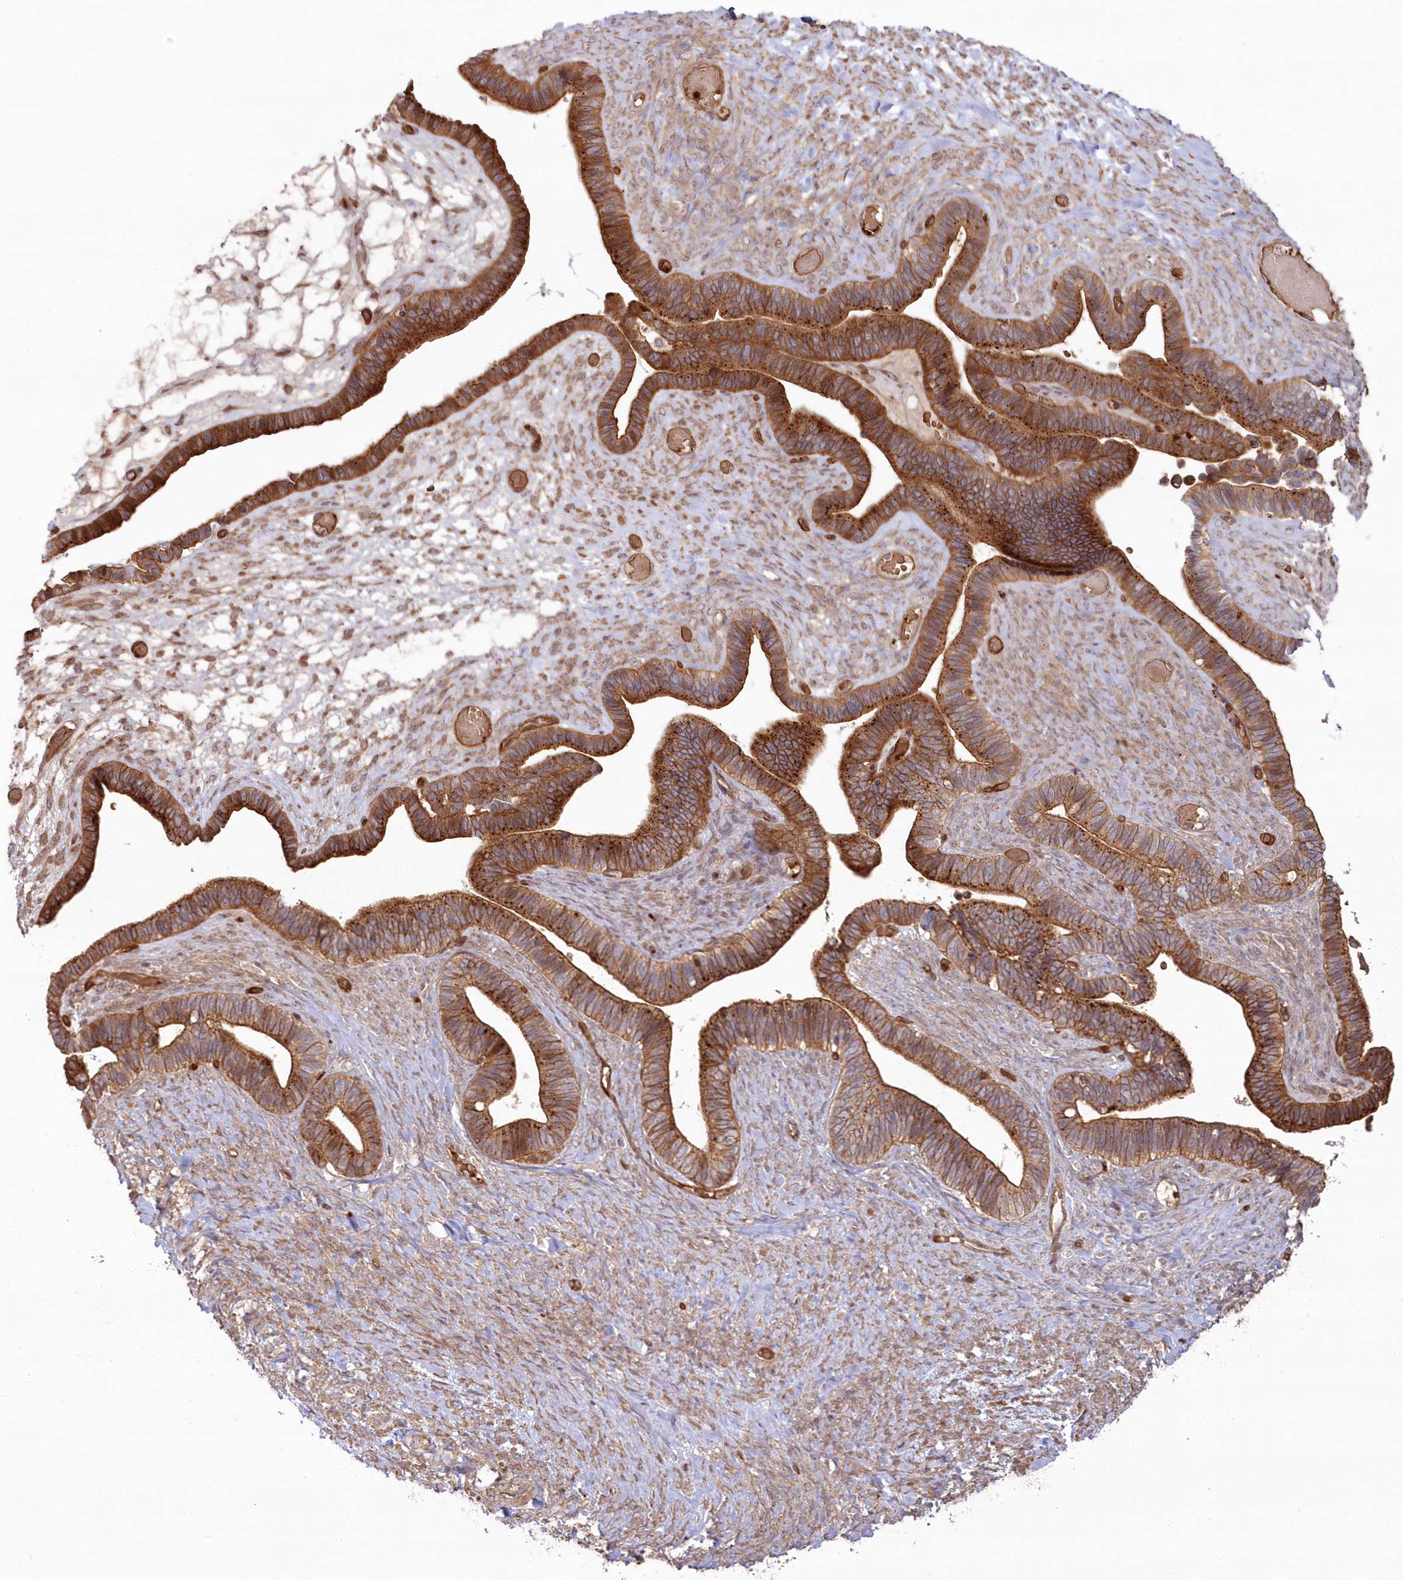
{"staining": {"intensity": "strong", "quantity": ">75%", "location": "cytoplasmic/membranous"}, "tissue": "ovarian cancer", "cell_type": "Tumor cells", "image_type": "cancer", "snomed": [{"axis": "morphology", "description": "Cystadenocarcinoma, serous, NOS"}, {"axis": "topography", "description": "Ovary"}], "caption": "Ovarian serous cystadenocarcinoma tissue reveals strong cytoplasmic/membranous expression in approximately >75% of tumor cells", "gene": "RGCC", "patient": {"sex": "female", "age": 56}}